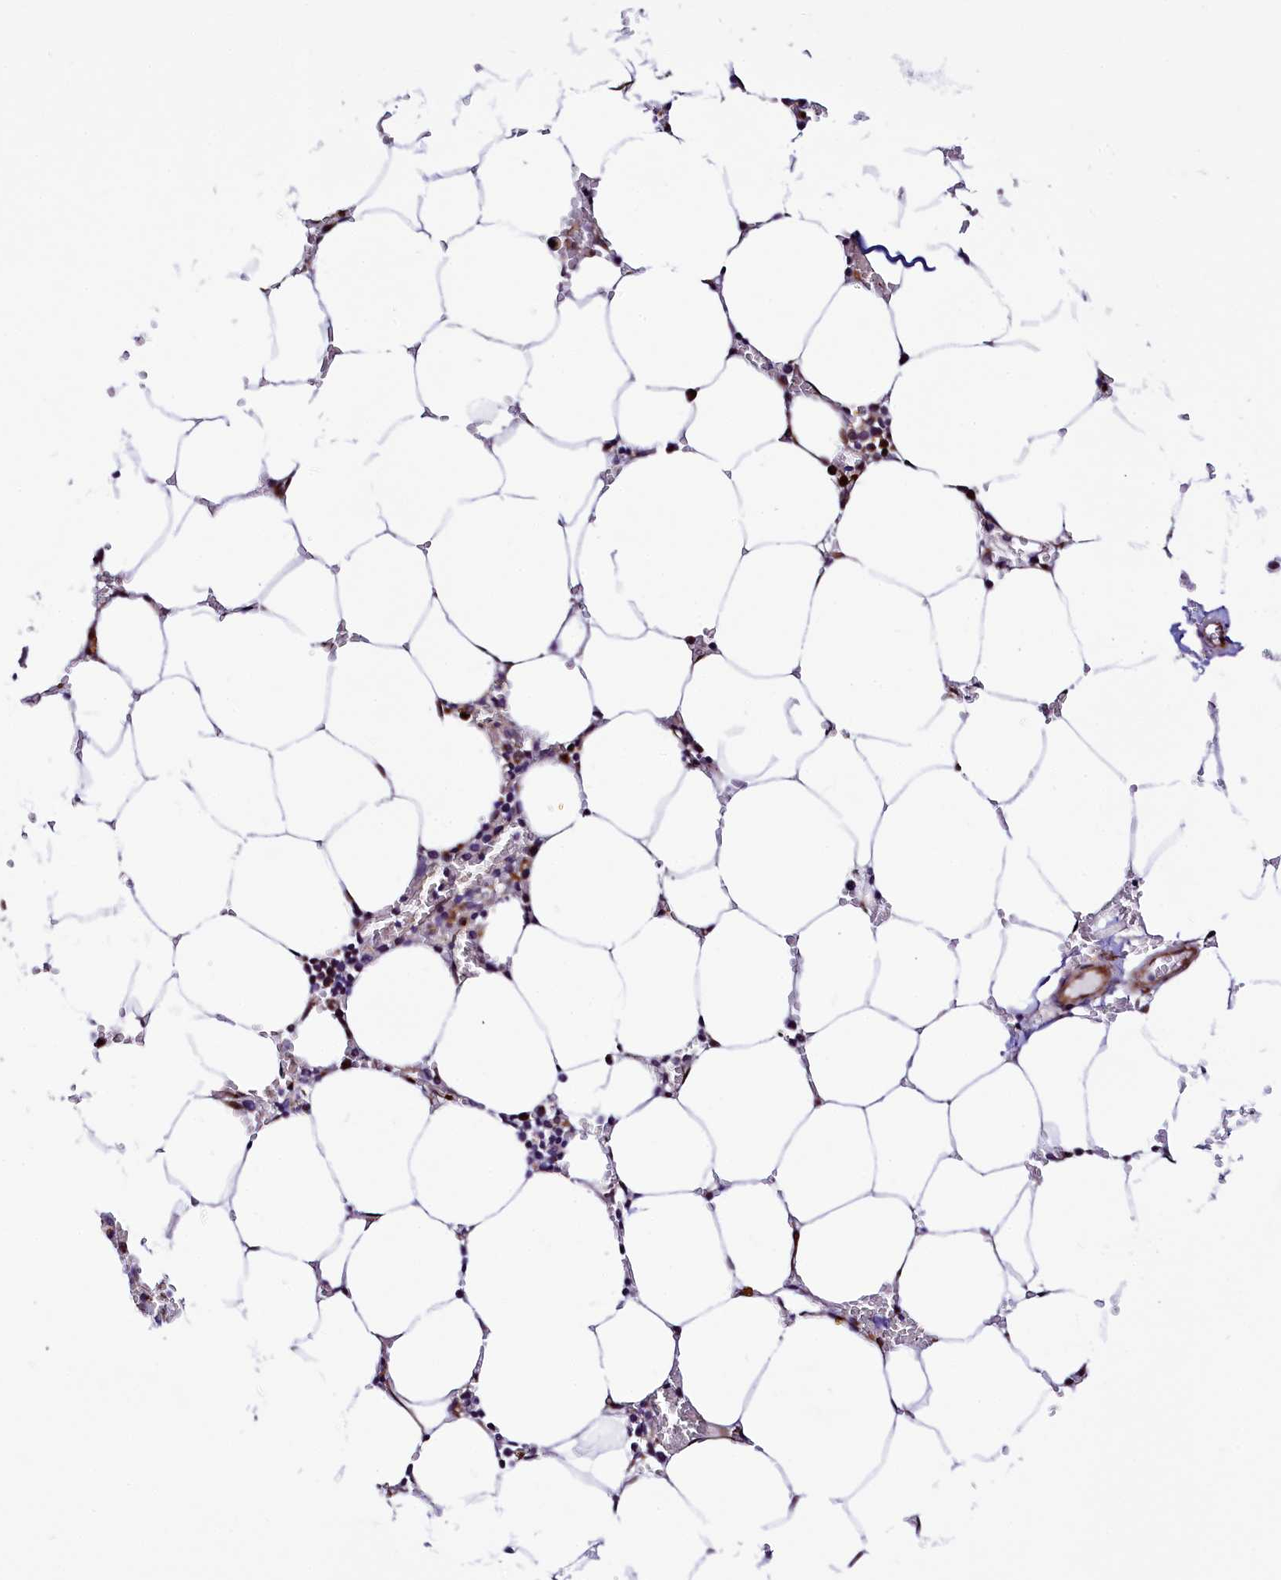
{"staining": {"intensity": "strong", "quantity": "<25%", "location": "cytoplasmic/membranous,nuclear"}, "tissue": "bone marrow", "cell_type": "Hematopoietic cells", "image_type": "normal", "snomed": [{"axis": "morphology", "description": "Normal tissue, NOS"}, {"axis": "topography", "description": "Bone marrow"}], "caption": "Immunohistochemistry (IHC) micrograph of benign bone marrow: human bone marrow stained using immunohistochemistry displays medium levels of strong protein expression localized specifically in the cytoplasmic/membranous,nuclear of hematopoietic cells, appearing as a cytoplasmic/membranous,nuclear brown color.", "gene": "TRMT112", "patient": {"sex": "male", "age": 70}}